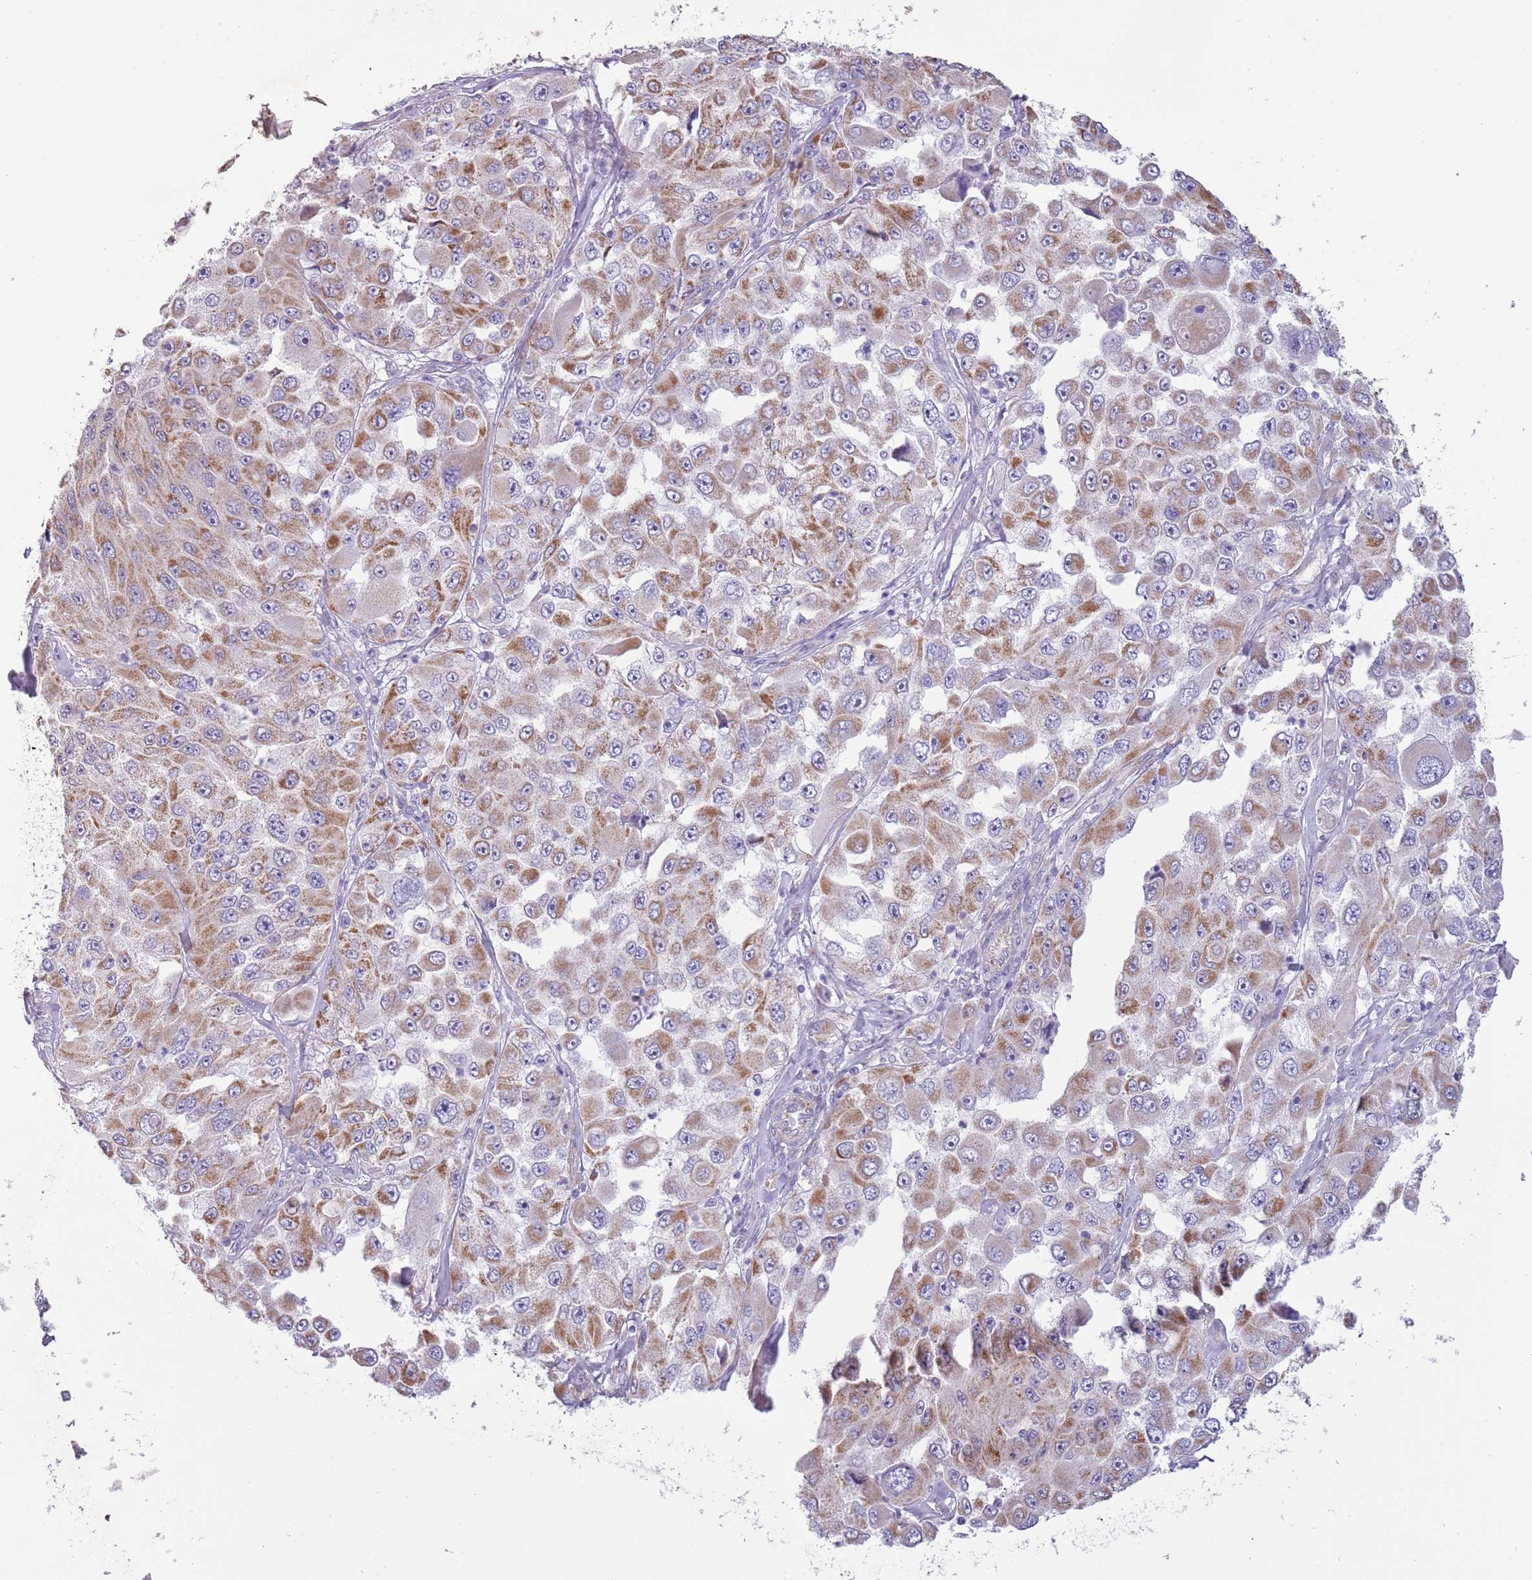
{"staining": {"intensity": "moderate", "quantity": ">75%", "location": "cytoplasmic/membranous"}, "tissue": "melanoma", "cell_type": "Tumor cells", "image_type": "cancer", "snomed": [{"axis": "morphology", "description": "Malignant melanoma, Metastatic site"}, {"axis": "topography", "description": "Lymph node"}], "caption": "This photomicrograph reveals immunohistochemistry (IHC) staining of human malignant melanoma (metastatic site), with medium moderate cytoplasmic/membranous expression in about >75% of tumor cells.", "gene": "RNF222", "patient": {"sex": "male", "age": 62}}